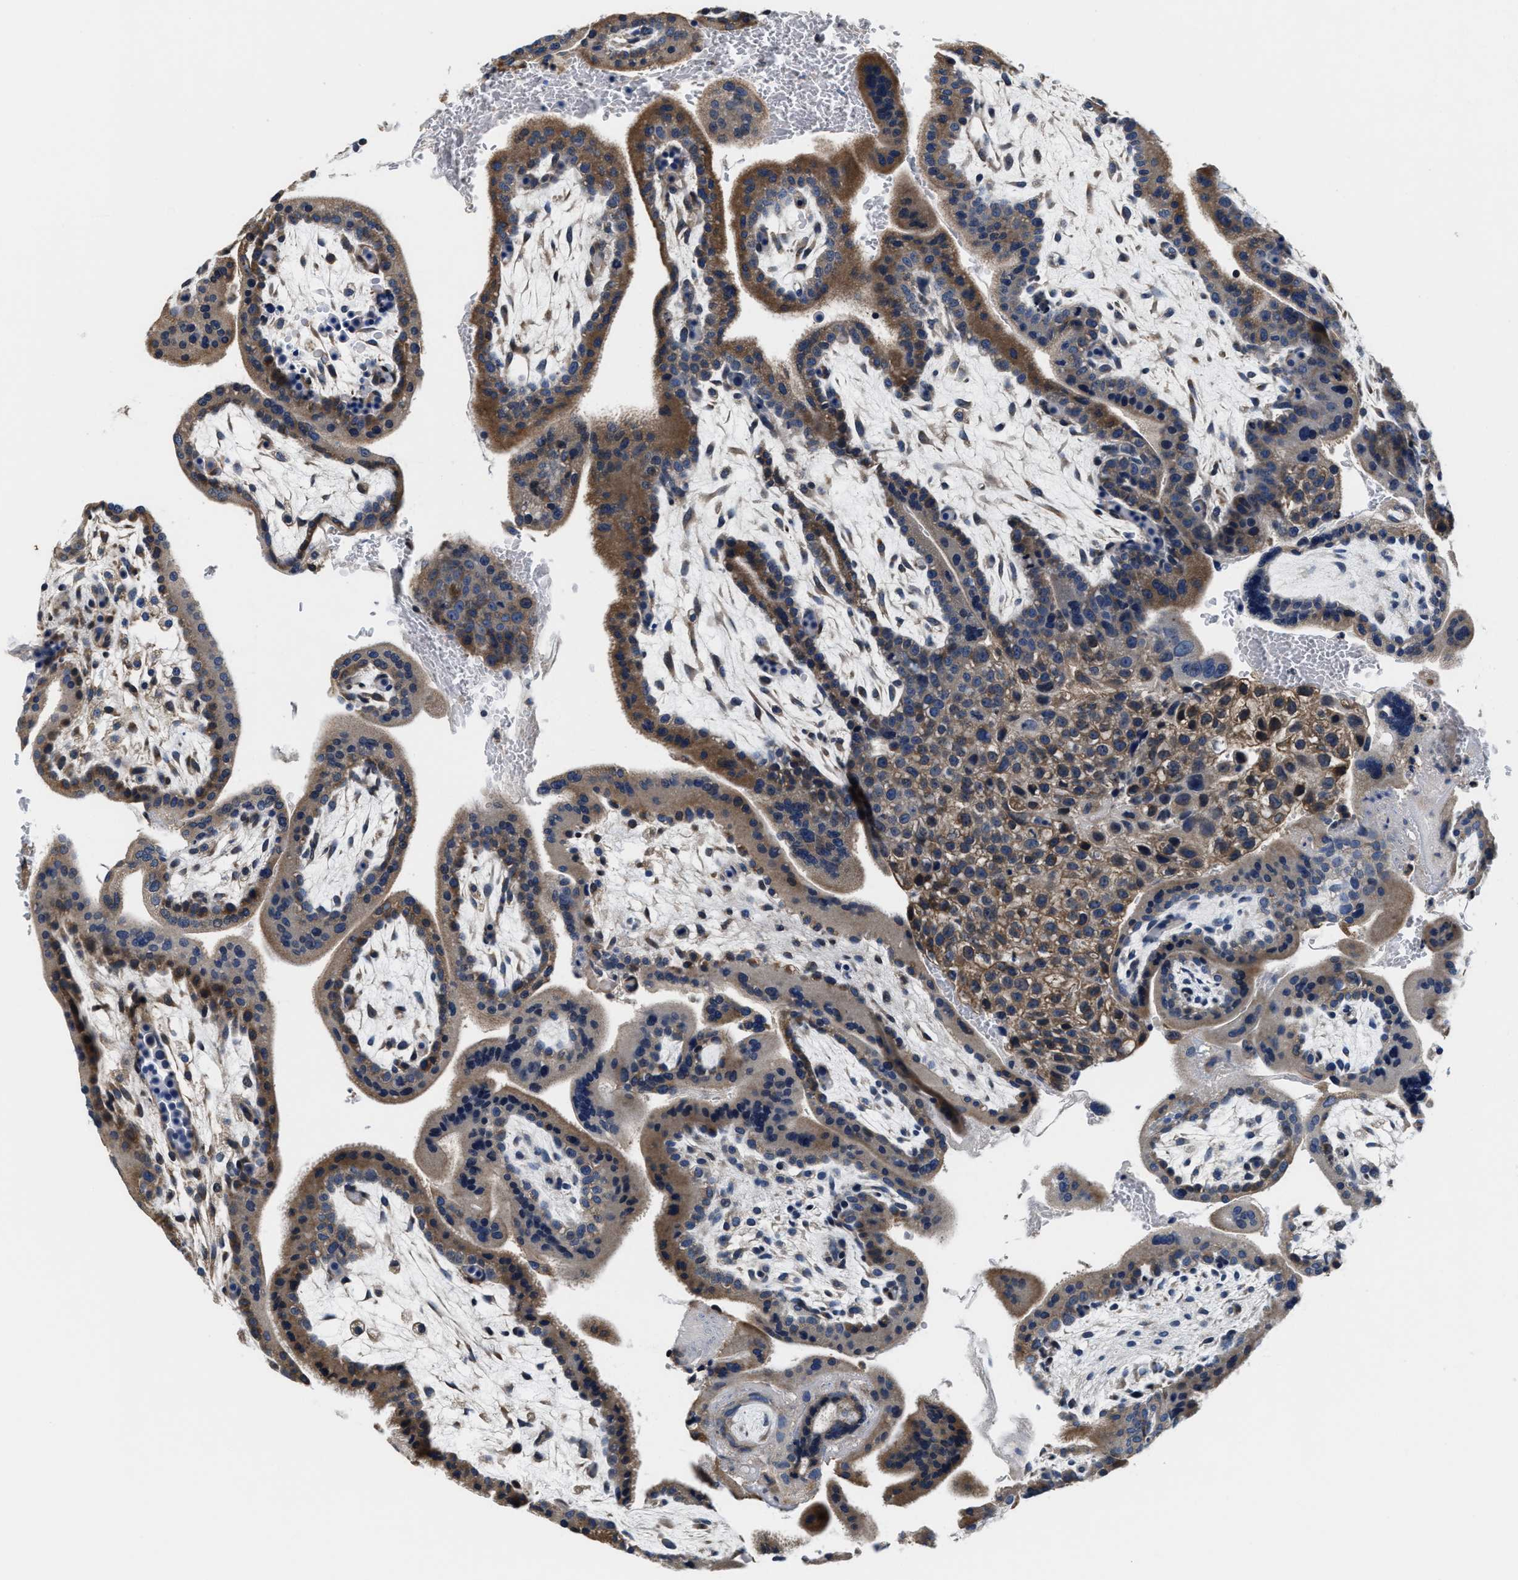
{"staining": {"intensity": "moderate", "quantity": ">75%", "location": "cytoplasmic/membranous"}, "tissue": "placenta", "cell_type": "Decidual cells", "image_type": "normal", "snomed": [{"axis": "morphology", "description": "Normal tissue, NOS"}, {"axis": "topography", "description": "Placenta"}], "caption": "The histopathology image reveals a brown stain indicating the presence of a protein in the cytoplasmic/membranous of decidual cells in placenta. The staining was performed using DAB to visualize the protein expression in brown, while the nuclei were stained in blue with hematoxylin (Magnification: 20x).", "gene": "ANKIB1", "patient": {"sex": "female", "age": 35}}